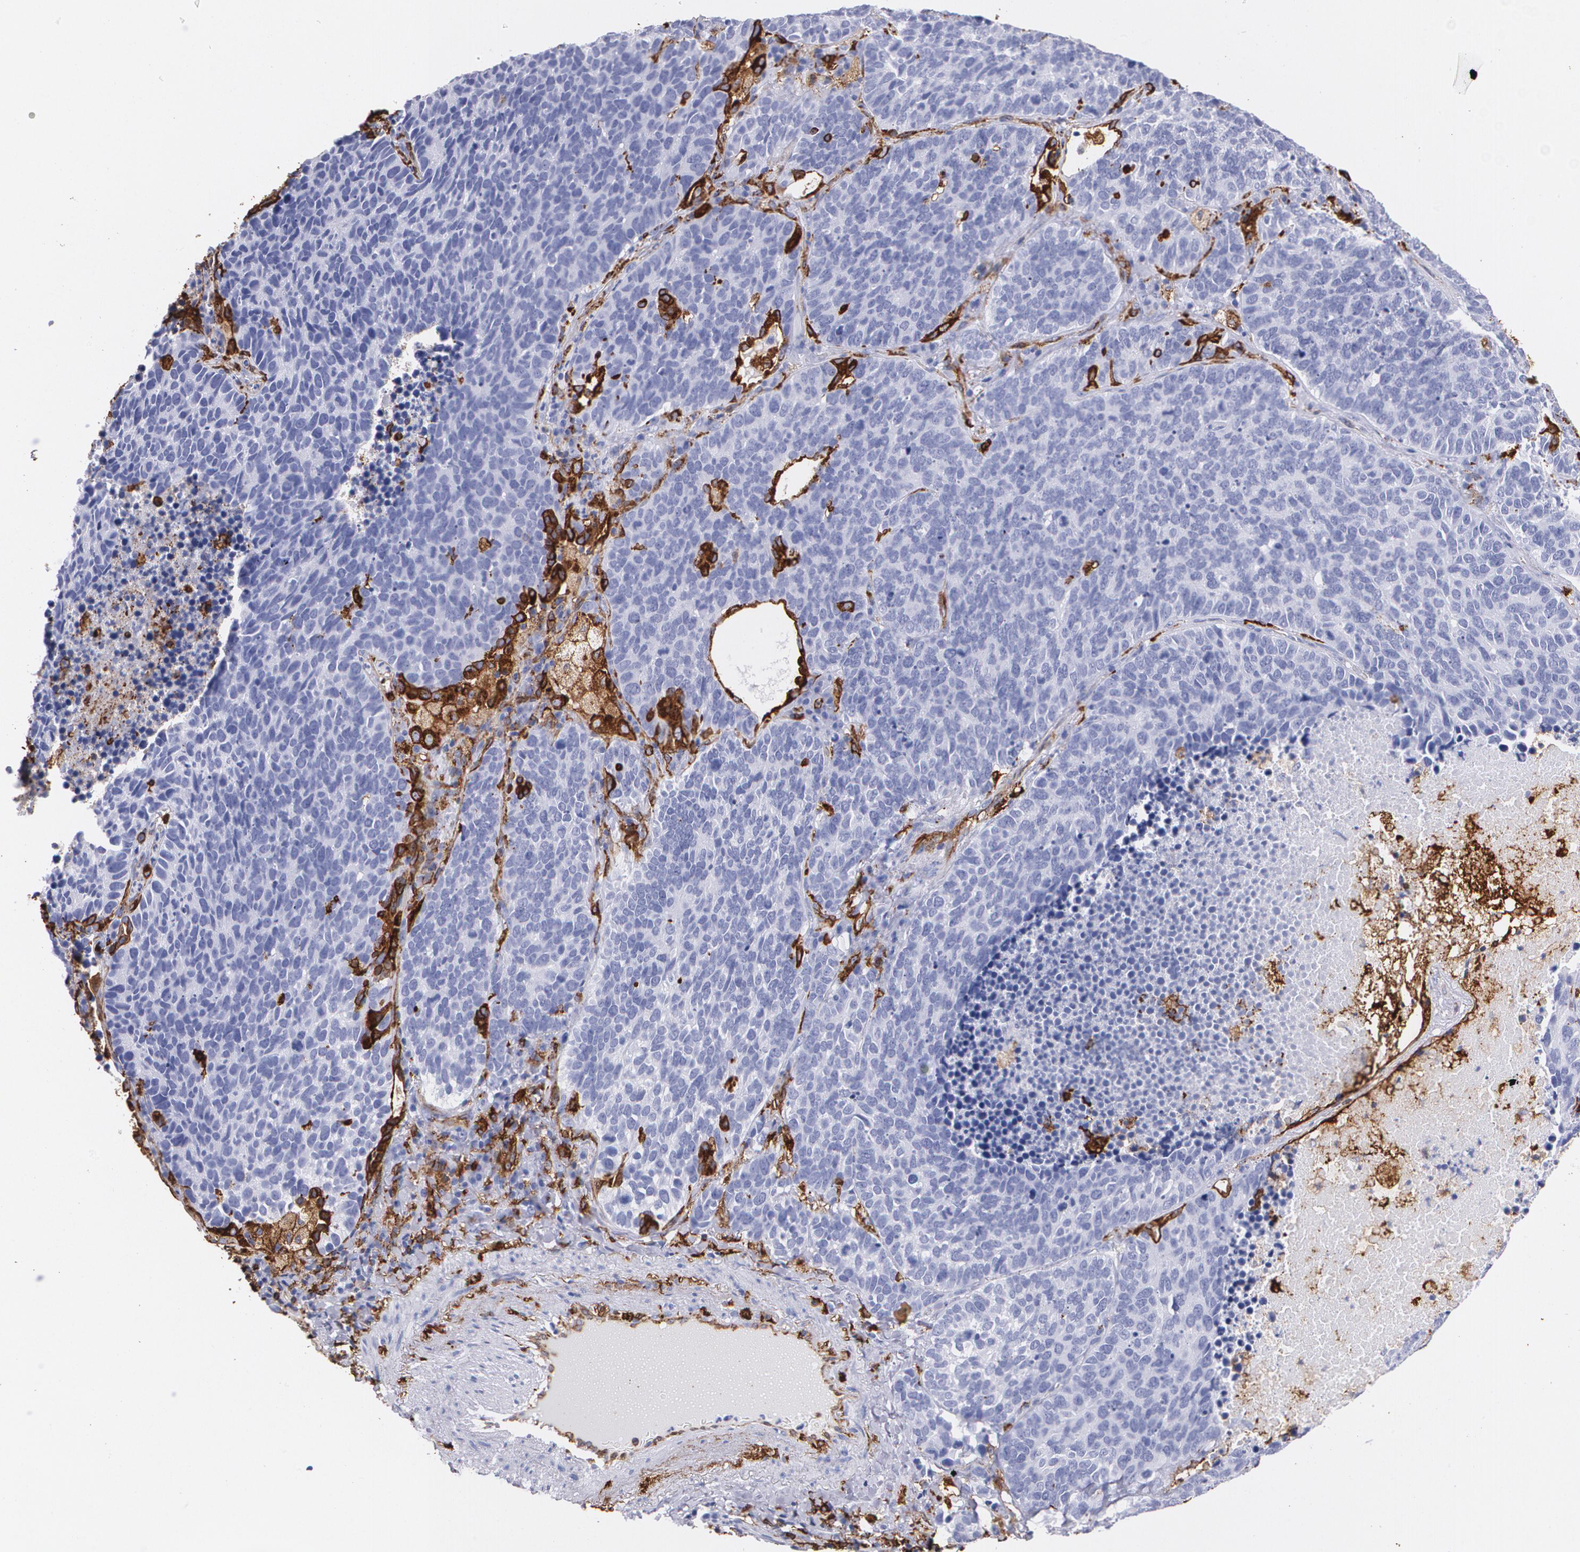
{"staining": {"intensity": "negative", "quantity": "none", "location": "none"}, "tissue": "lung cancer", "cell_type": "Tumor cells", "image_type": "cancer", "snomed": [{"axis": "morphology", "description": "Neoplasm, malignant, NOS"}, {"axis": "topography", "description": "Lung"}], "caption": "Histopathology image shows no significant protein staining in tumor cells of lung cancer (neoplasm (malignant)).", "gene": "HLA-DRA", "patient": {"sex": "female", "age": 75}}